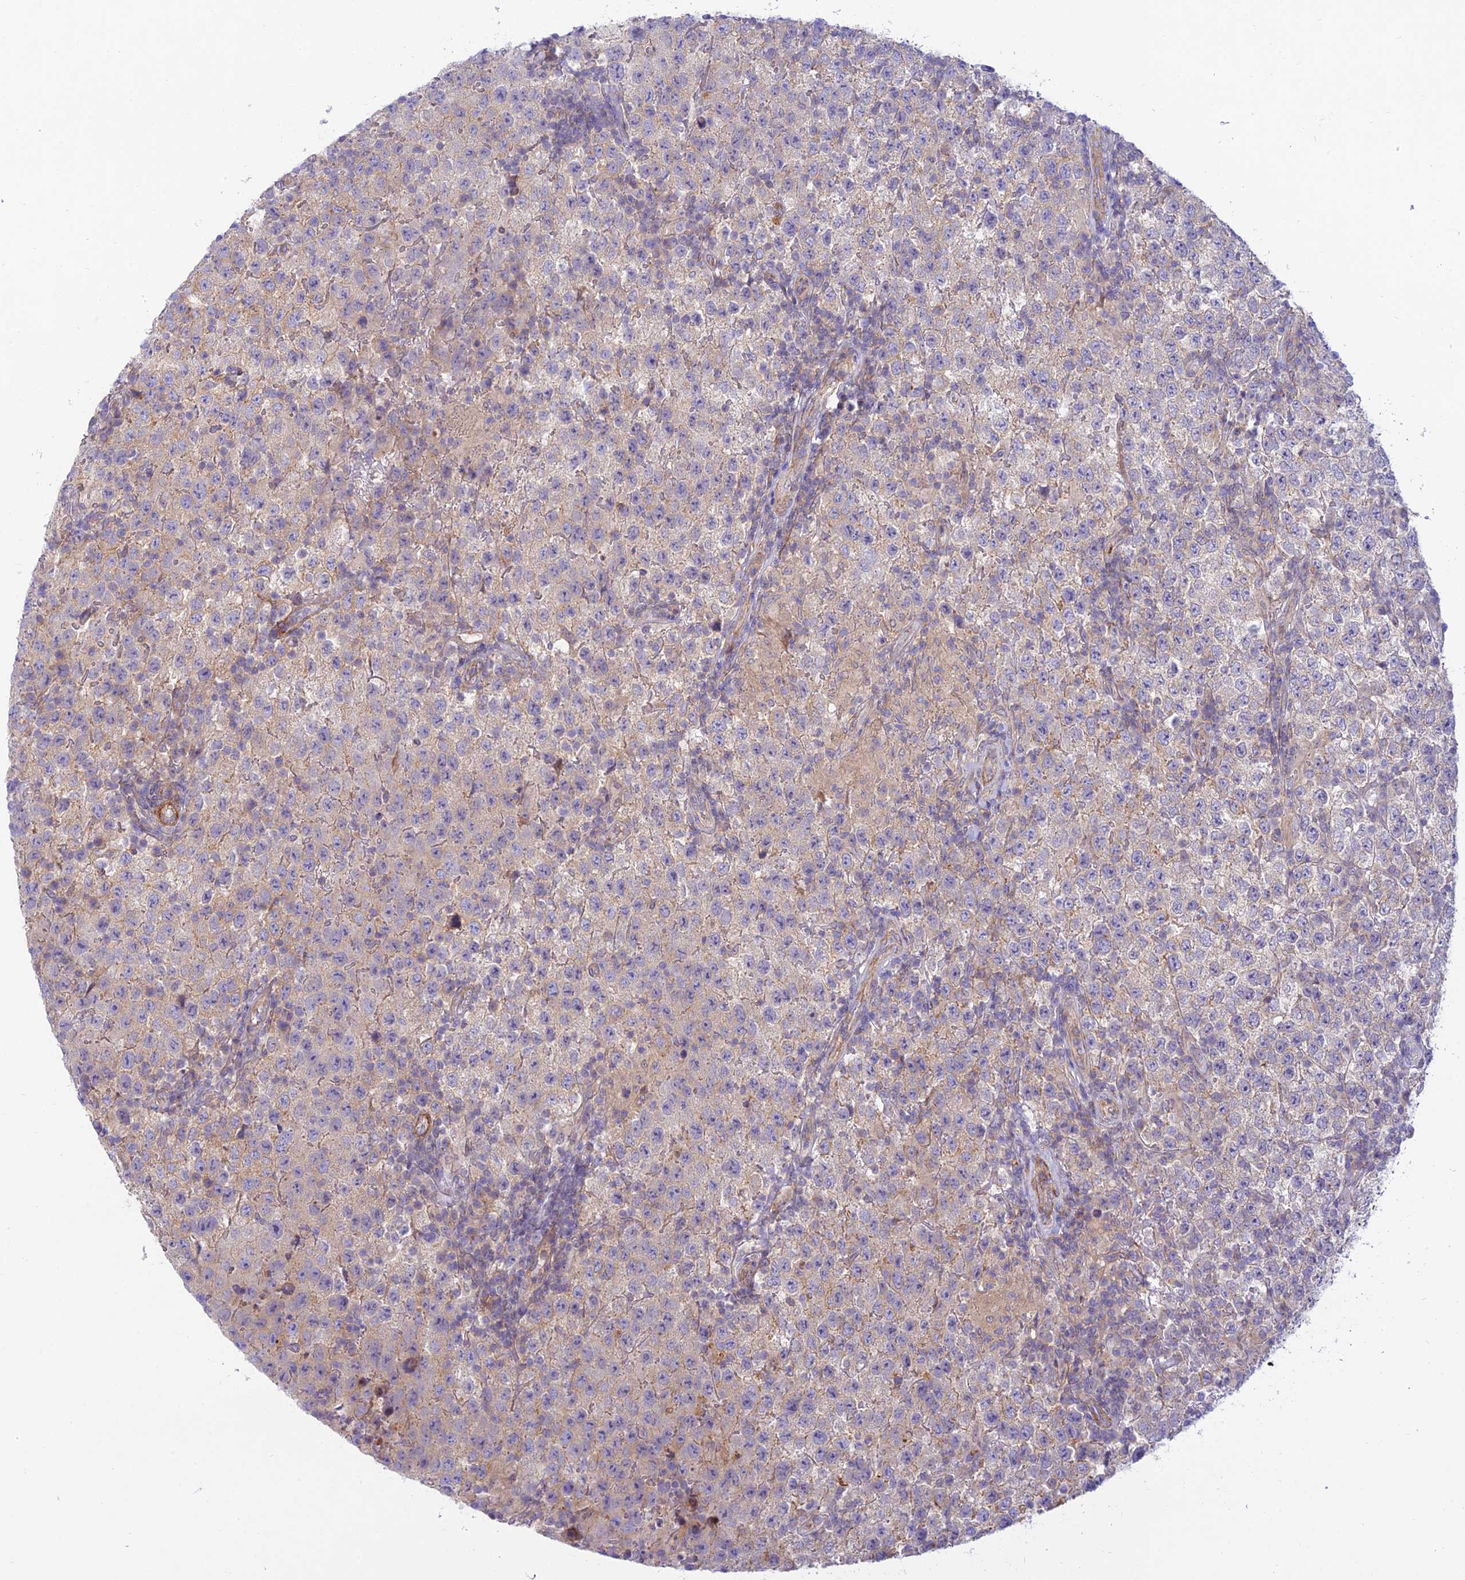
{"staining": {"intensity": "weak", "quantity": "25%-75%", "location": "cytoplasmic/membranous"}, "tissue": "testis cancer", "cell_type": "Tumor cells", "image_type": "cancer", "snomed": [{"axis": "morphology", "description": "Seminoma, NOS"}, {"axis": "morphology", "description": "Carcinoma, Embryonal, NOS"}, {"axis": "topography", "description": "Testis"}], "caption": "DAB (3,3'-diaminobenzidine) immunohistochemical staining of human testis cancer (seminoma) reveals weak cytoplasmic/membranous protein expression in approximately 25%-75% of tumor cells. (brown staining indicates protein expression, while blue staining denotes nuclei).", "gene": "FBXW4", "patient": {"sex": "male", "age": 41}}